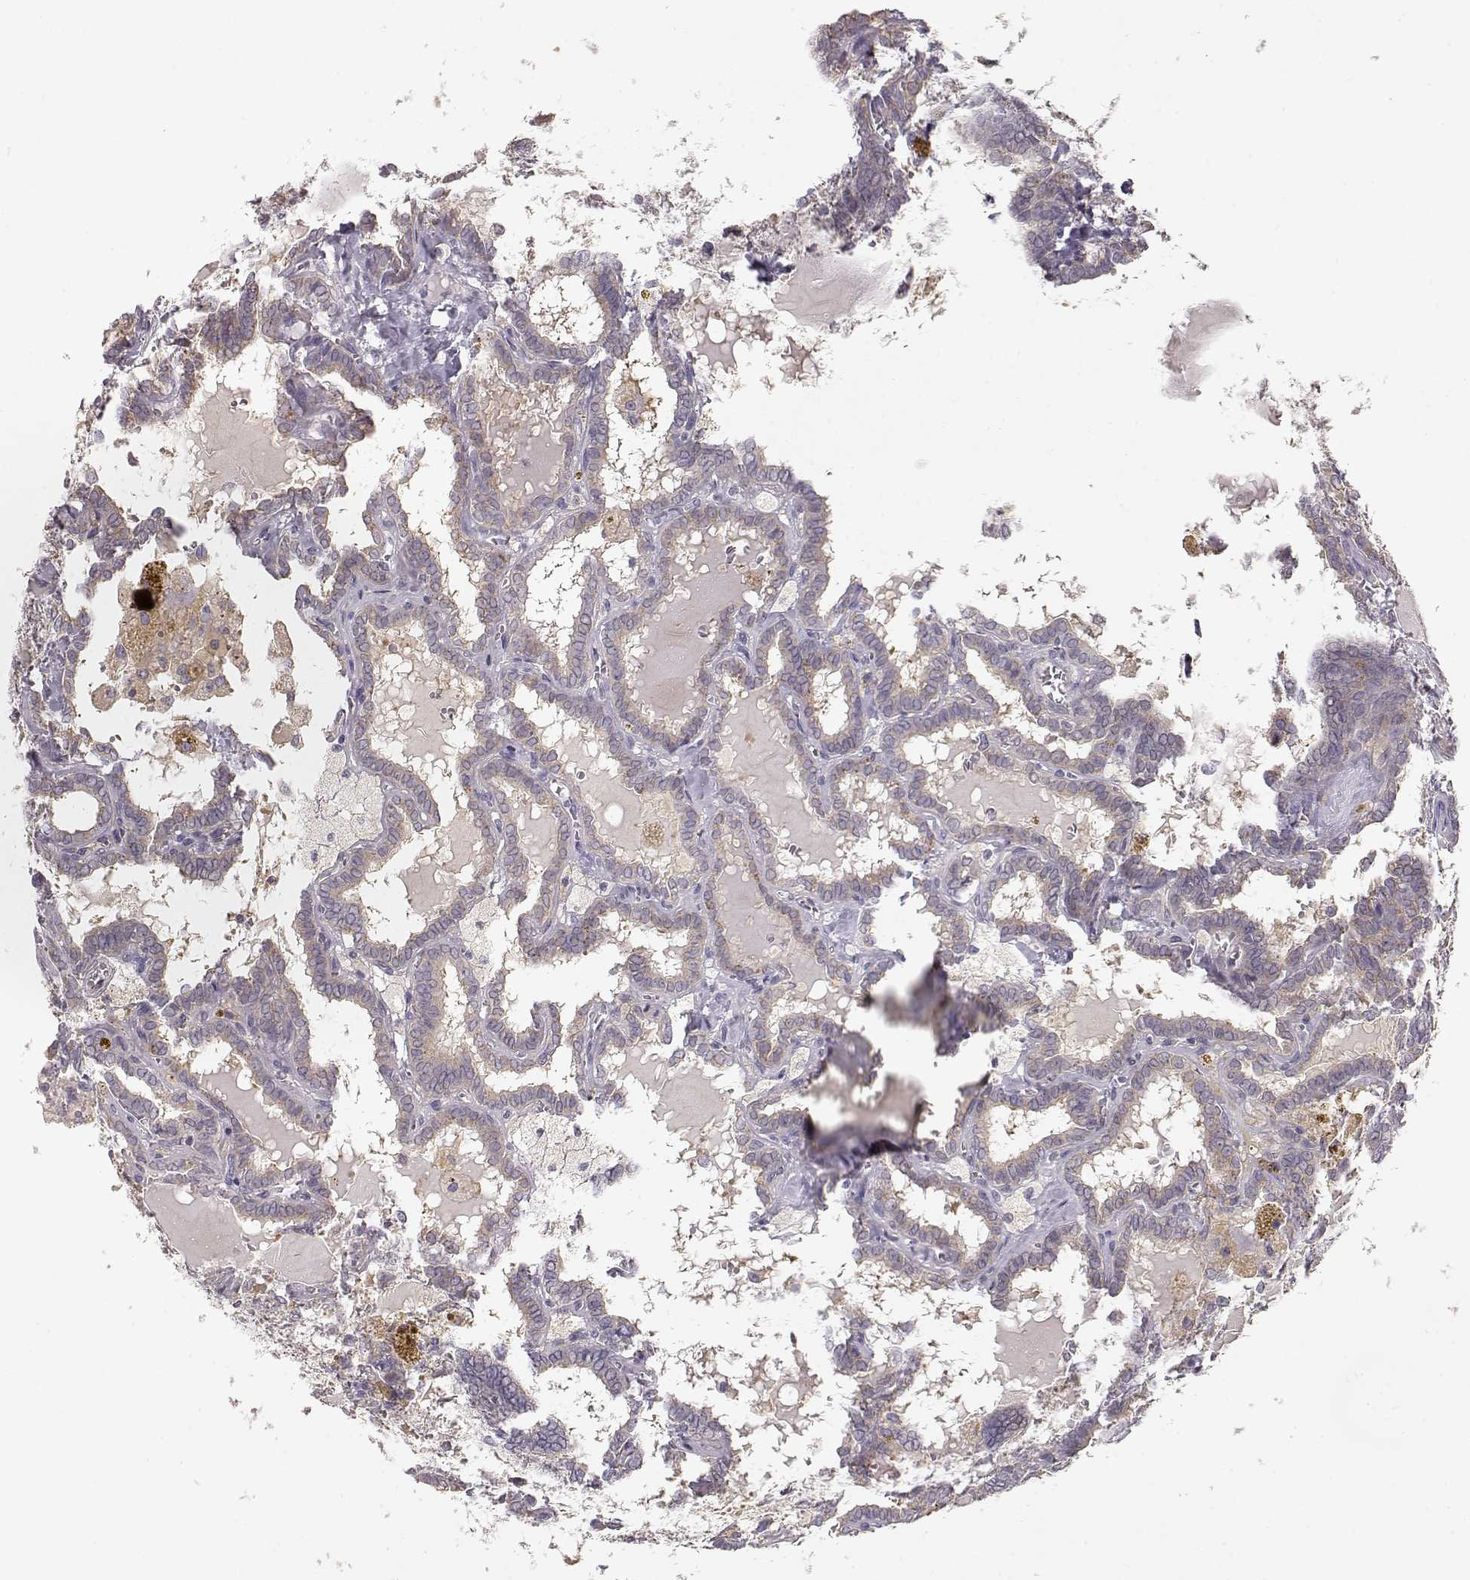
{"staining": {"intensity": "negative", "quantity": "none", "location": "none"}, "tissue": "thyroid cancer", "cell_type": "Tumor cells", "image_type": "cancer", "snomed": [{"axis": "morphology", "description": "Papillary adenocarcinoma, NOS"}, {"axis": "topography", "description": "Thyroid gland"}], "caption": "A high-resolution micrograph shows IHC staining of thyroid papillary adenocarcinoma, which reveals no significant positivity in tumor cells. (Brightfield microscopy of DAB (3,3'-diaminobenzidine) immunohistochemistry (IHC) at high magnification).", "gene": "ARHGAP8", "patient": {"sex": "female", "age": 39}}